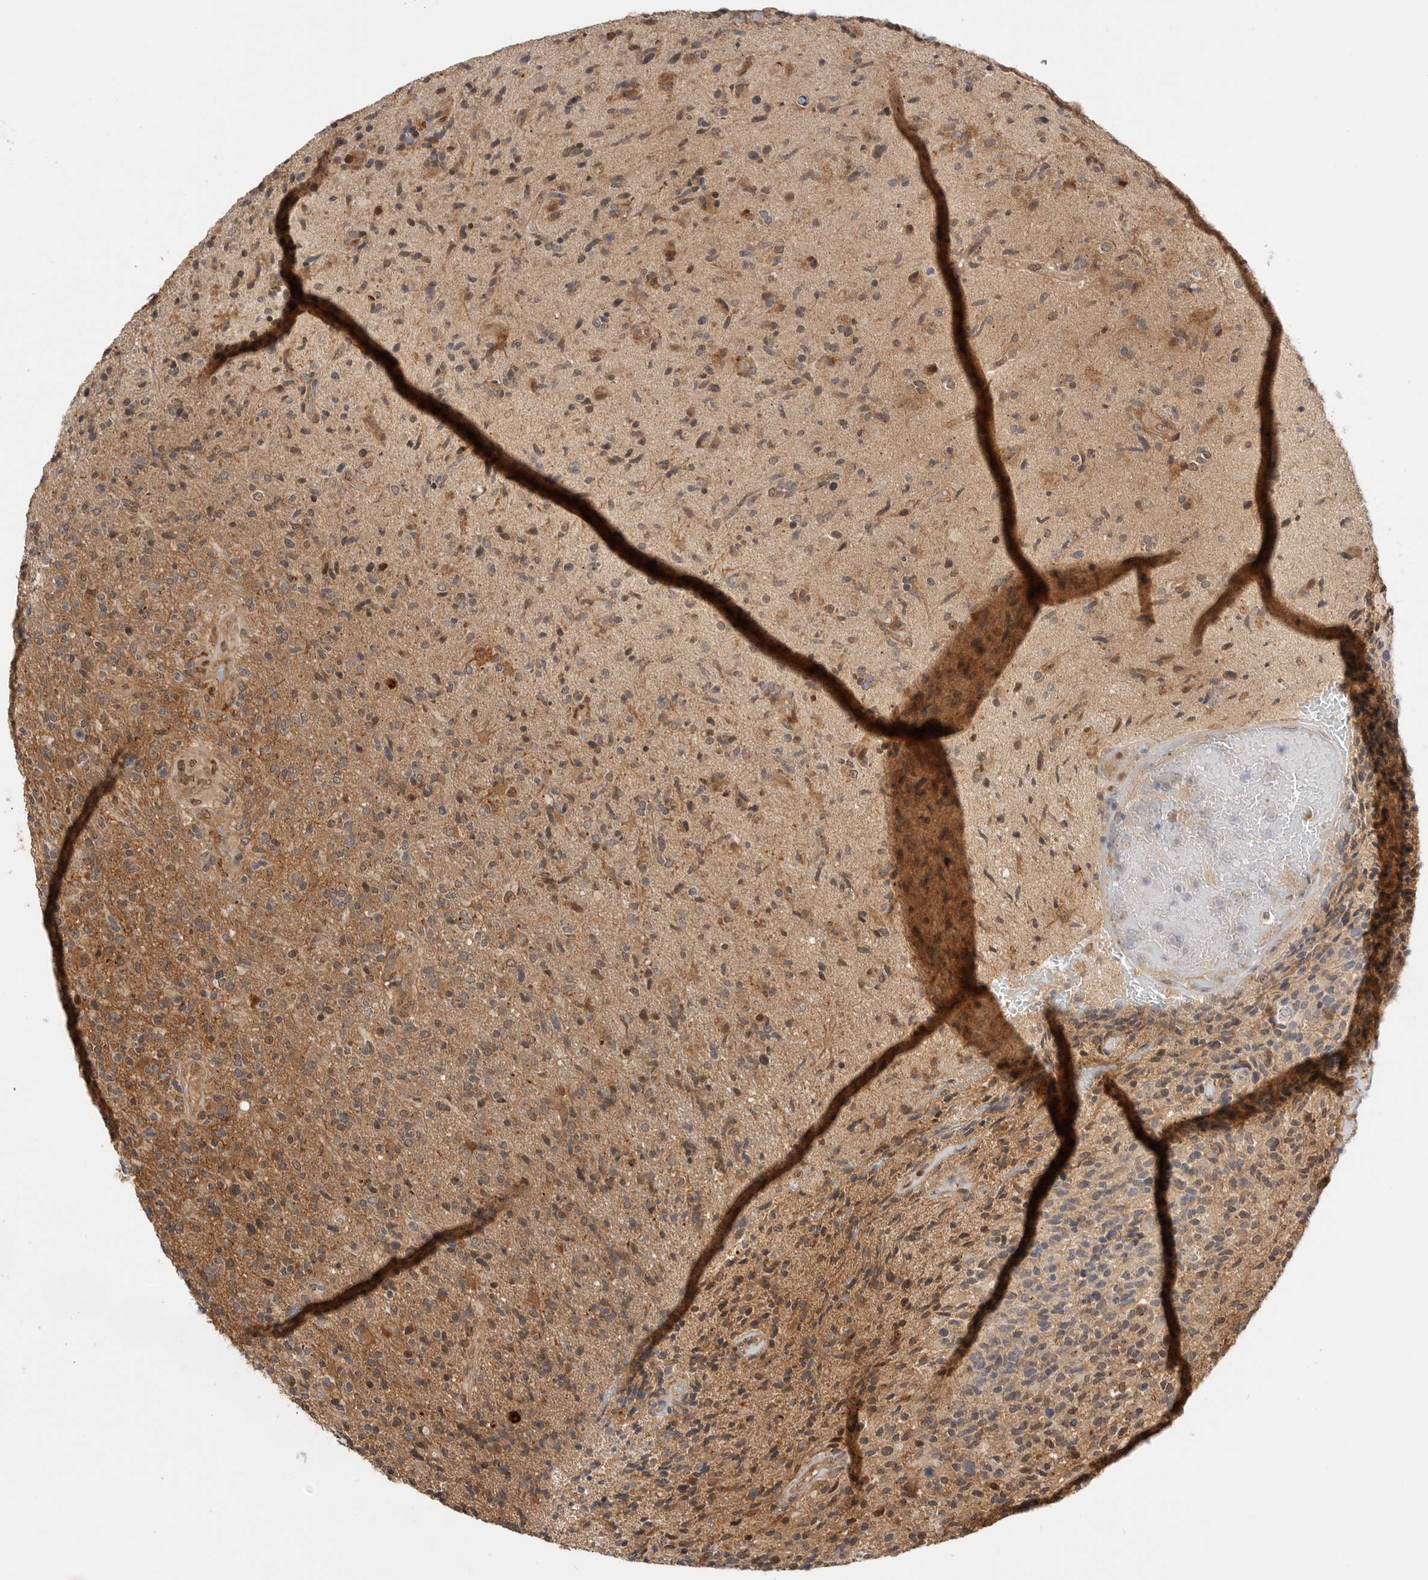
{"staining": {"intensity": "moderate", "quantity": "25%-75%", "location": "cytoplasmic/membranous"}, "tissue": "glioma", "cell_type": "Tumor cells", "image_type": "cancer", "snomed": [{"axis": "morphology", "description": "Glioma, malignant, High grade"}, {"axis": "topography", "description": "Brain"}], "caption": "Moderate cytoplasmic/membranous expression for a protein is present in approximately 25%-75% of tumor cells of high-grade glioma (malignant) using immunohistochemistry (IHC).", "gene": "DCAF8", "patient": {"sex": "male", "age": 72}}